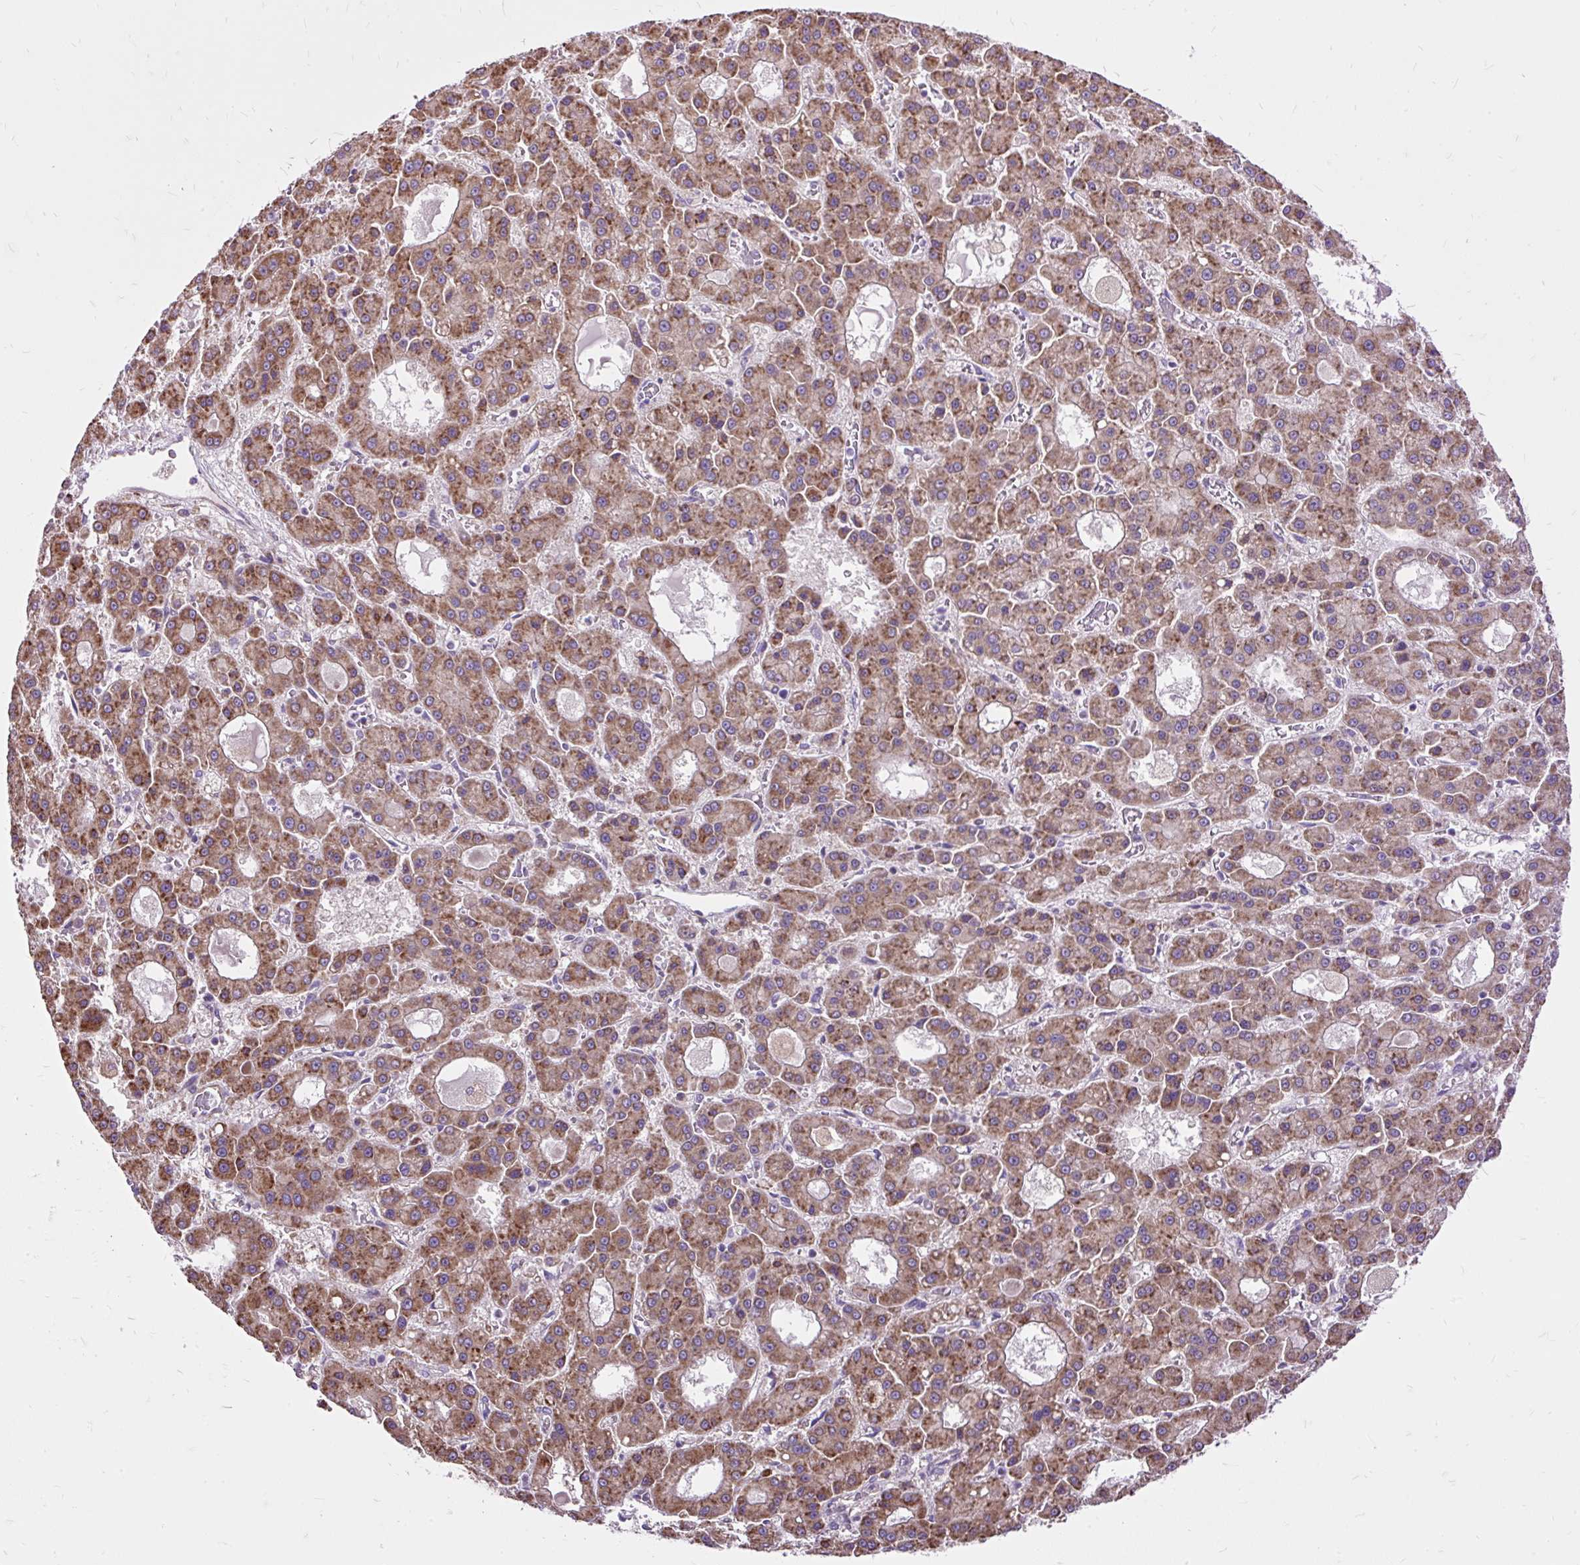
{"staining": {"intensity": "moderate", "quantity": ">75%", "location": "cytoplasmic/membranous"}, "tissue": "liver cancer", "cell_type": "Tumor cells", "image_type": "cancer", "snomed": [{"axis": "morphology", "description": "Carcinoma, Hepatocellular, NOS"}, {"axis": "topography", "description": "Liver"}], "caption": "Hepatocellular carcinoma (liver) was stained to show a protein in brown. There is medium levels of moderate cytoplasmic/membranous expression in about >75% of tumor cells.", "gene": "RPS5", "patient": {"sex": "male", "age": 70}}